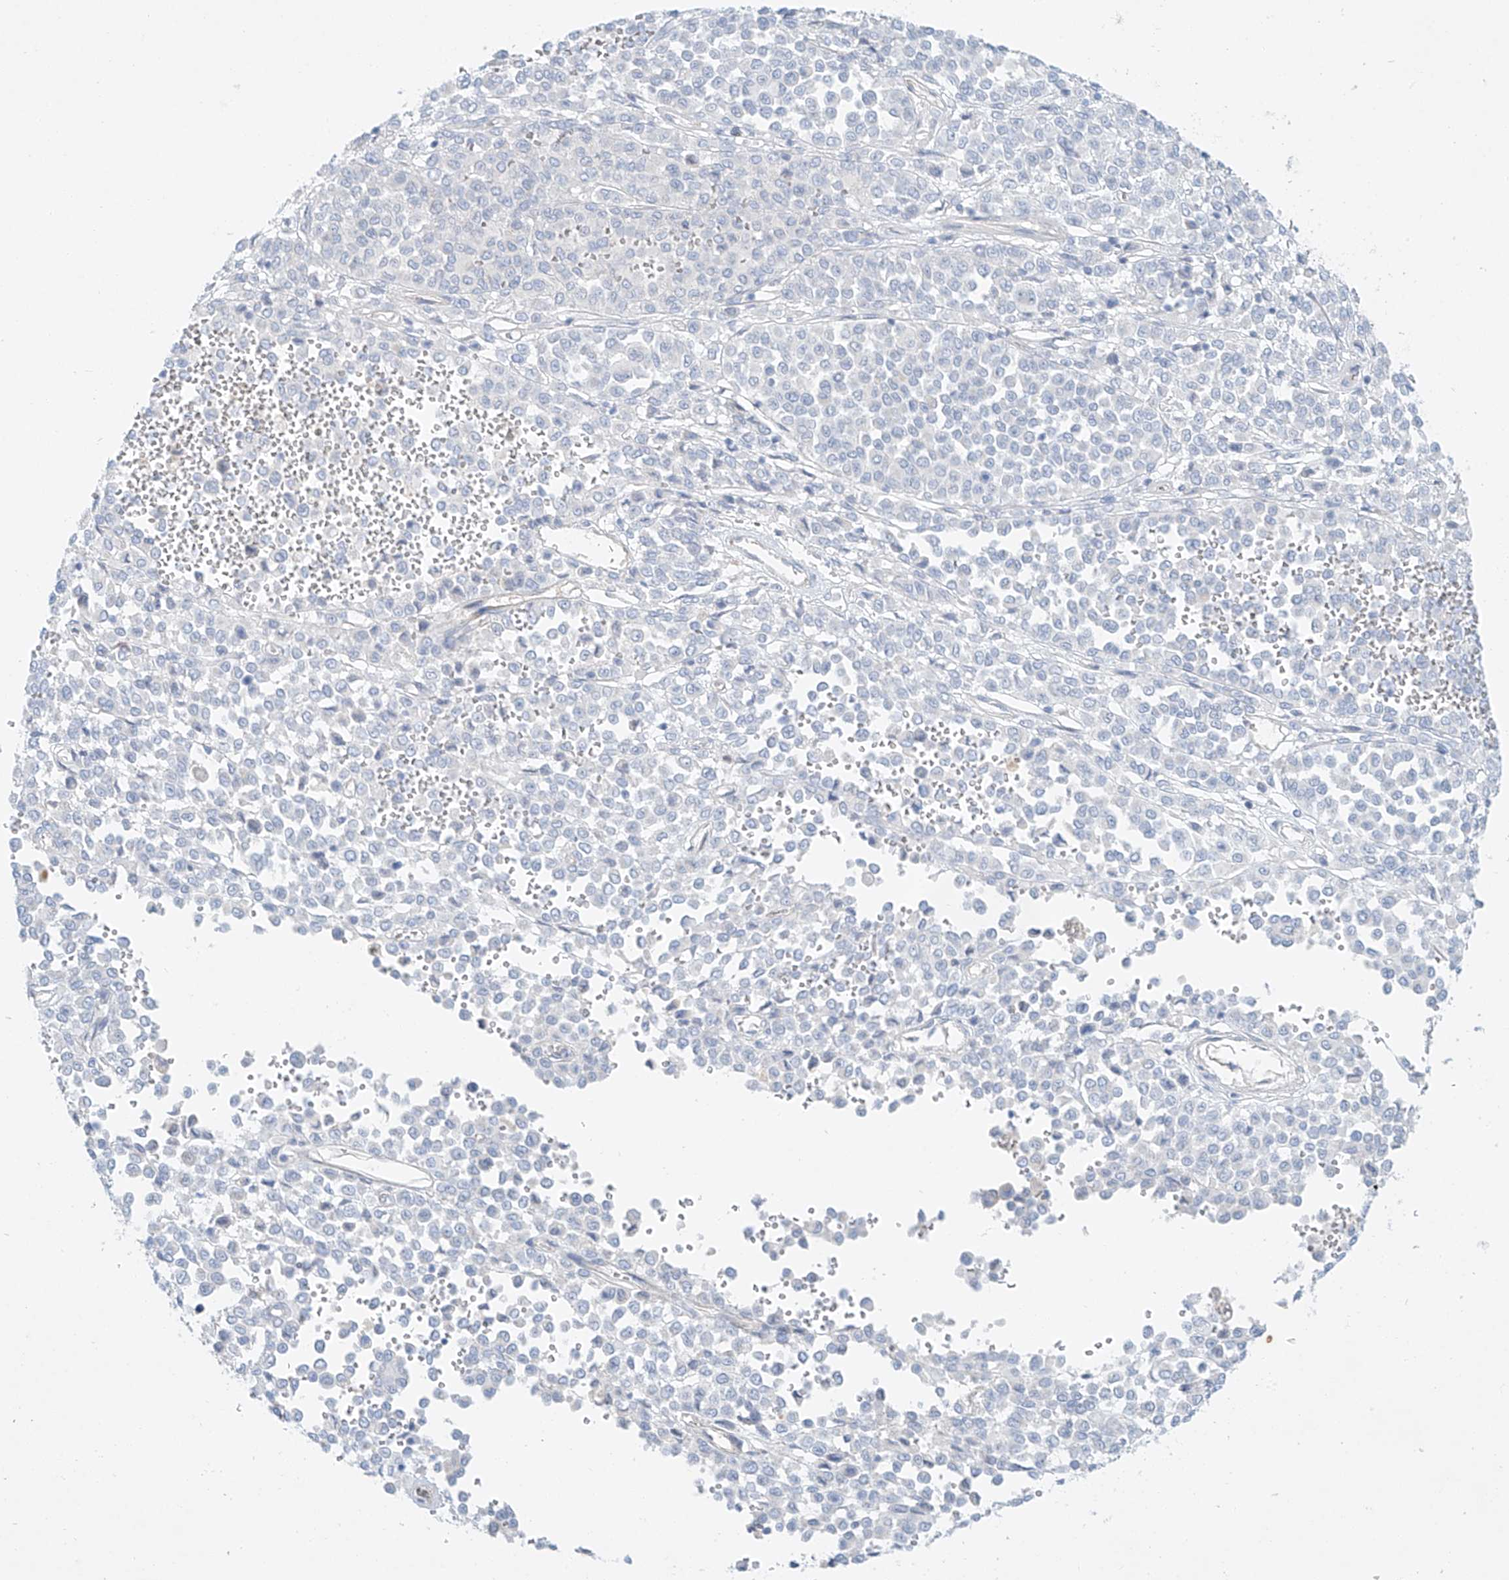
{"staining": {"intensity": "negative", "quantity": "none", "location": "none"}, "tissue": "melanoma", "cell_type": "Tumor cells", "image_type": "cancer", "snomed": [{"axis": "morphology", "description": "Malignant melanoma, Metastatic site"}, {"axis": "topography", "description": "Pancreas"}], "caption": "High power microscopy histopathology image of an immunohistochemistry (IHC) photomicrograph of malignant melanoma (metastatic site), revealing no significant staining in tumor cells.", "gene": "AJM1", "patient": {"sex": "female", "age": 30}}